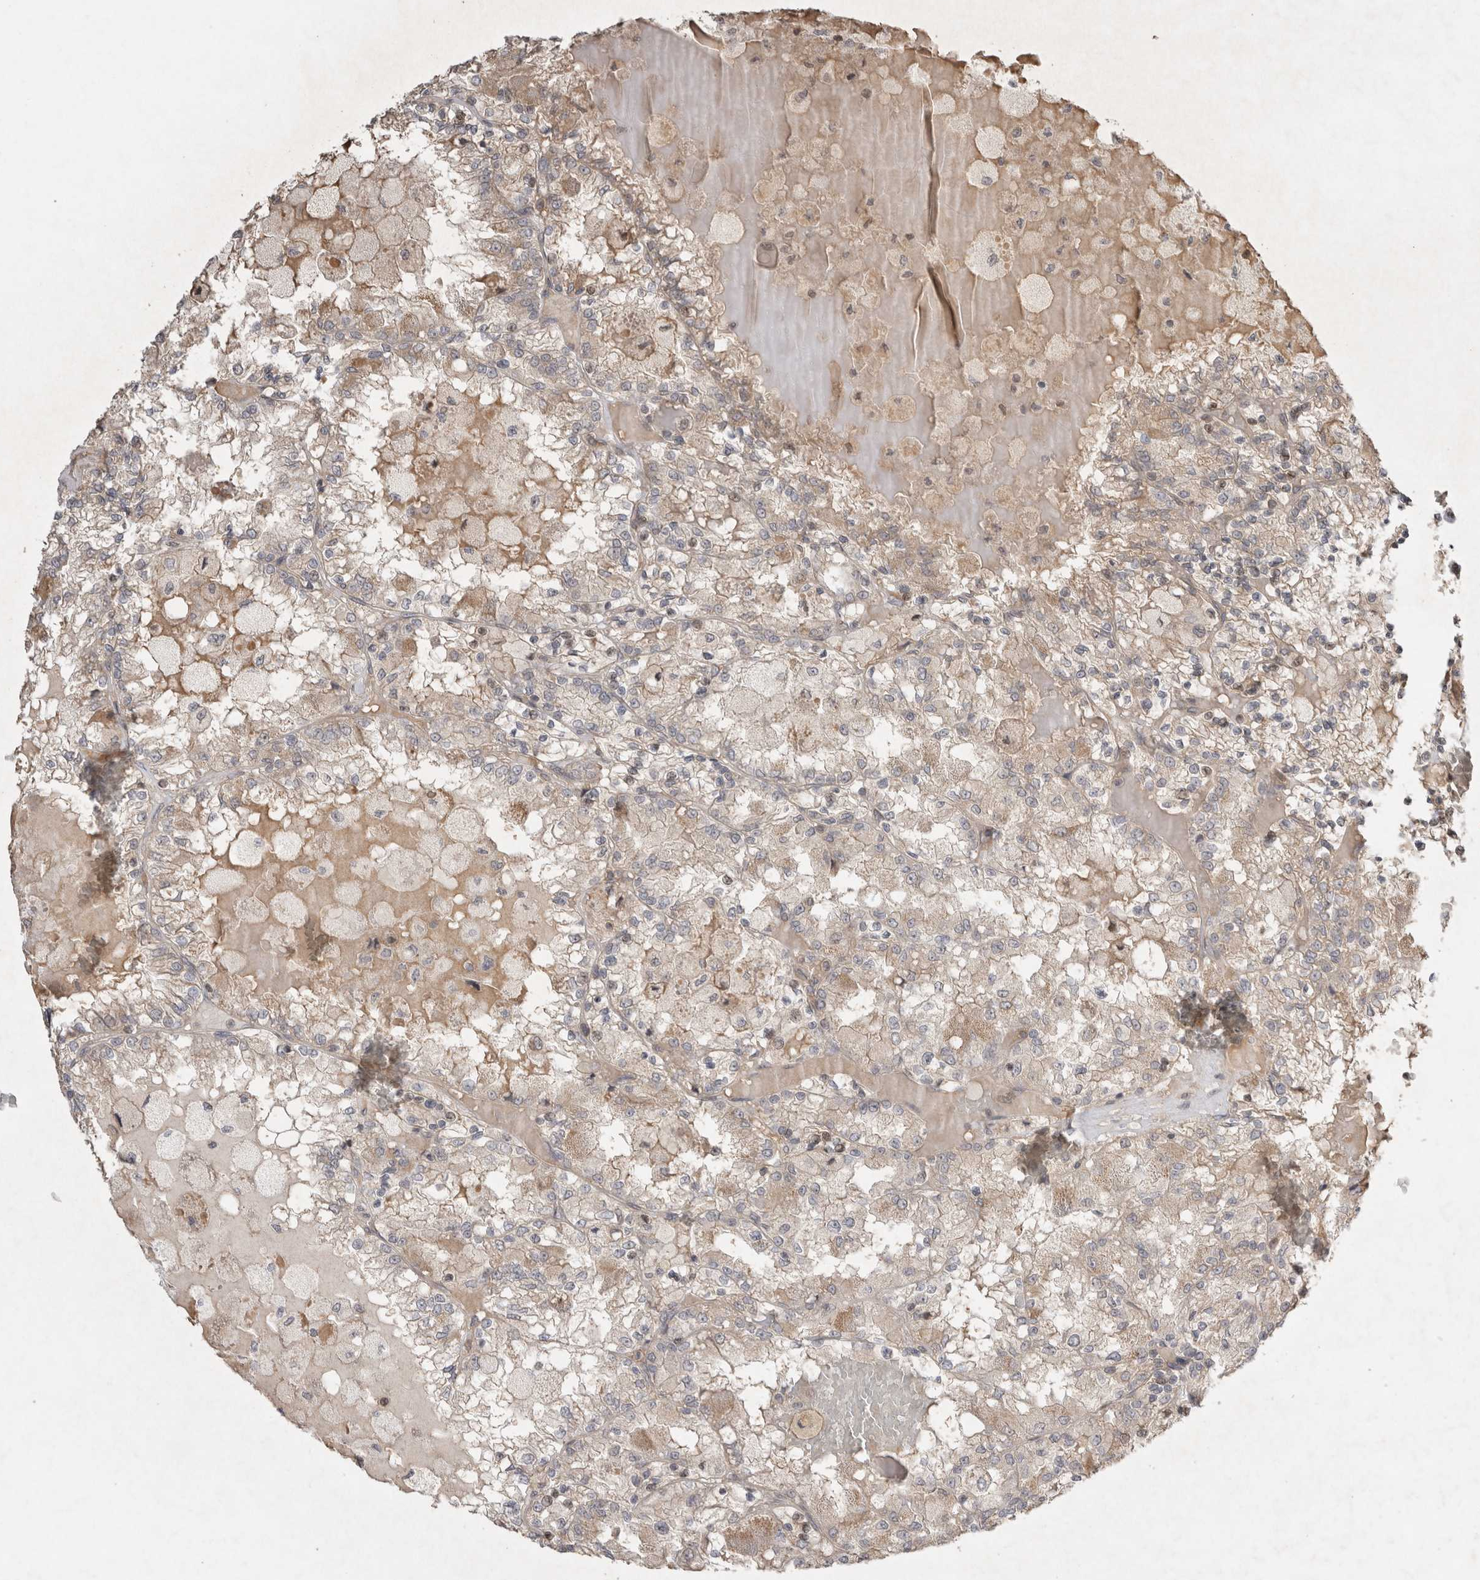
{"staining": {"intensity": "negative", "quantity": "none", "location": "none"}, "tissue": "renal cancer", "cell_type": "Tumor cells", "image_type": "cancer", "snomed": [{"axis": "morphology", "description": "Adenocarcinoma, NOS"}, {"axis": "topography", "description": "Kidney"}], "caption": "An image of renal cancer (adenocarcinoma) stained for a protein exhibits no brown staining in tumor cells.", "gene": "EIF2AK1", "patient": {"sex": "female", "age": 56}}